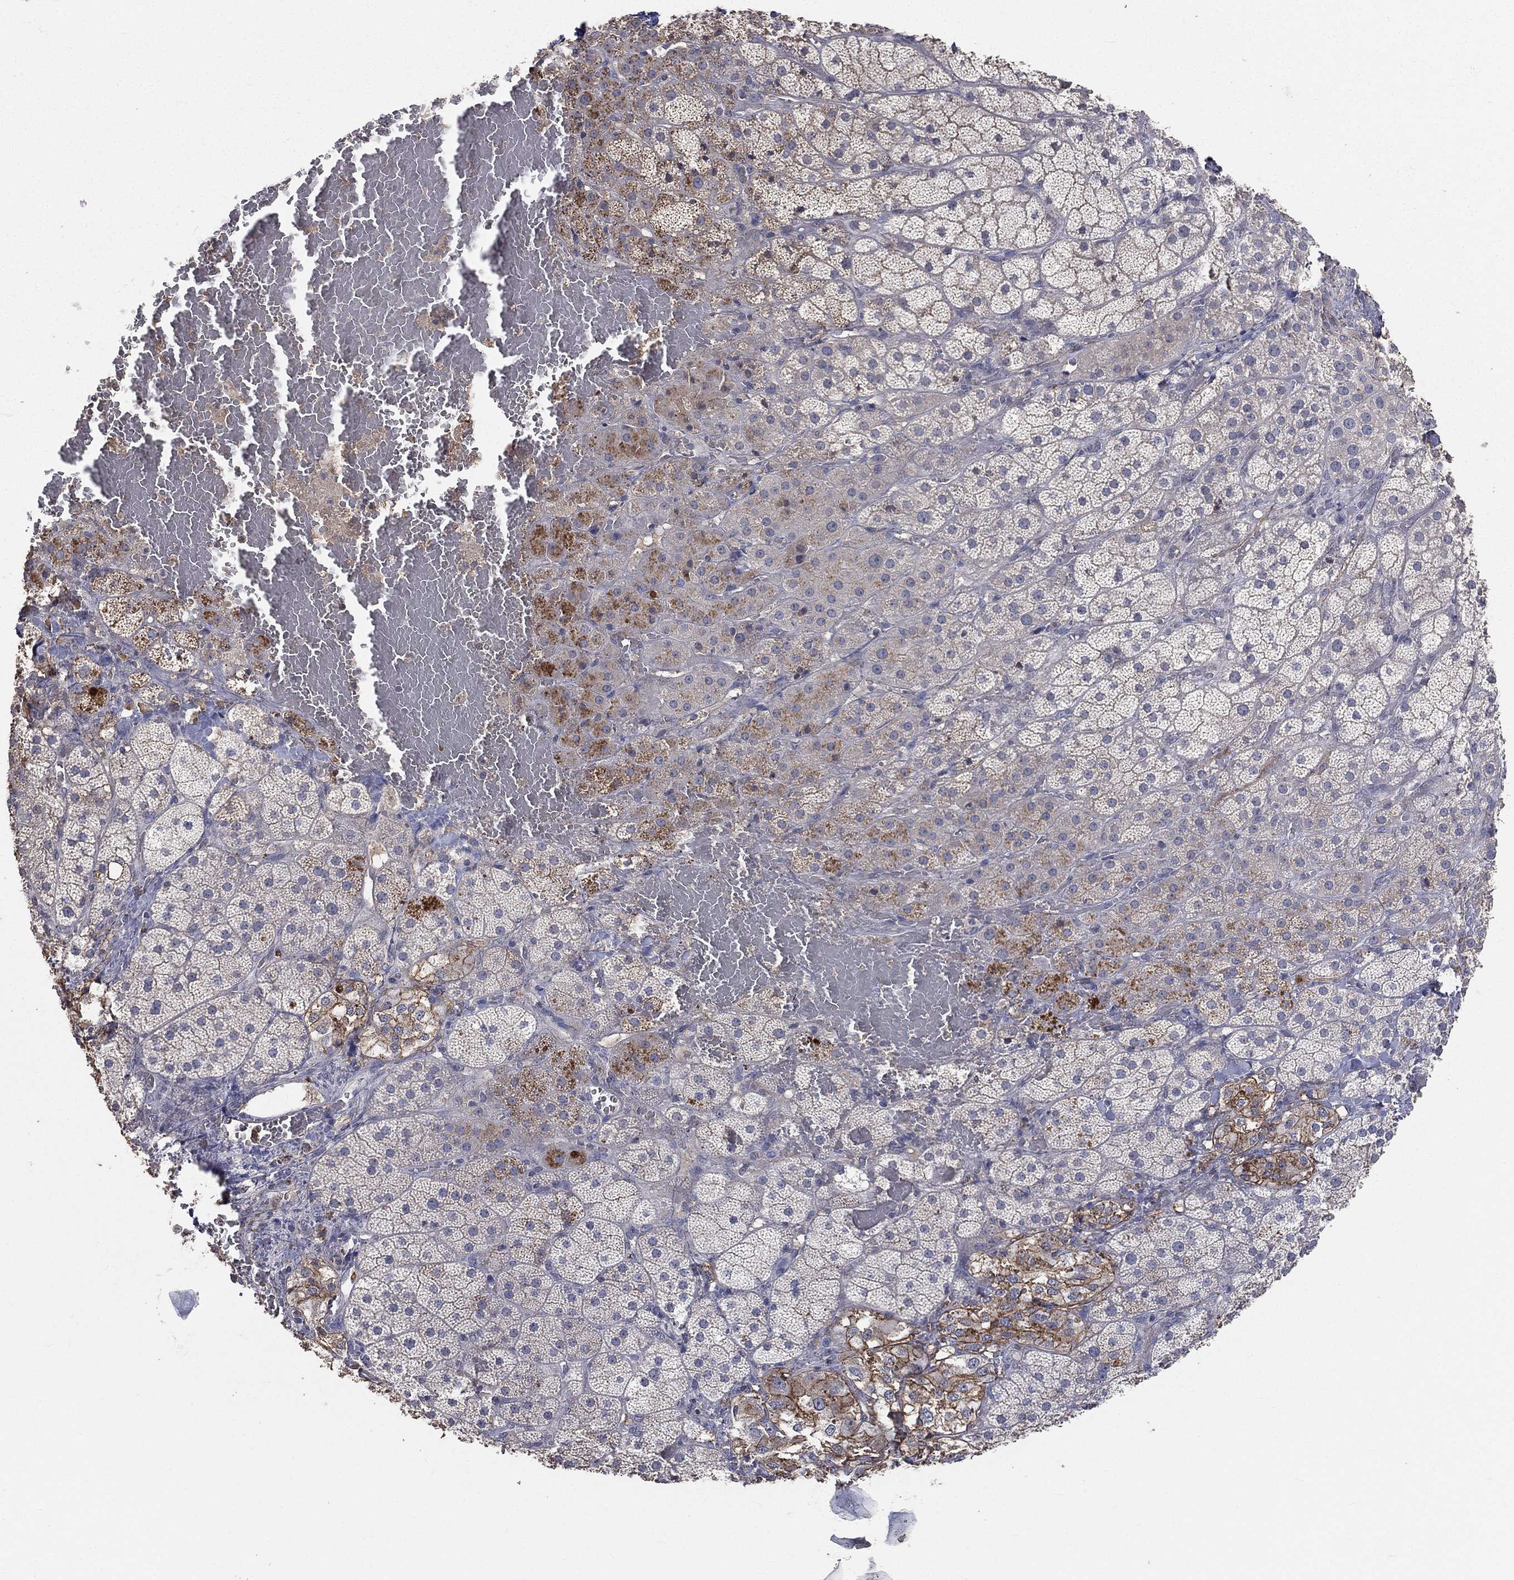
{"staining": {"intensity": "moderate", "quantity": "<25%", "location": "cytoplasmic/membranous"}, "tissue": "adrenal gland", "cell_type": "Glandular cells", "image_type": "normal", "snomed": [{"axis": "morphology", "description": "Normal tissue, NOS"}, {"axis": "topography", "description": "Adrenal gland"}], "caption": "Immunohistochemical staining of unremarkable adrenal gland shows <25% levels of moderate cytoplasmic/membranous protein positivity in about <25% of glandular cells.", "gene": "SNAP25", "patient": {"sex": "male", "age": 57}}